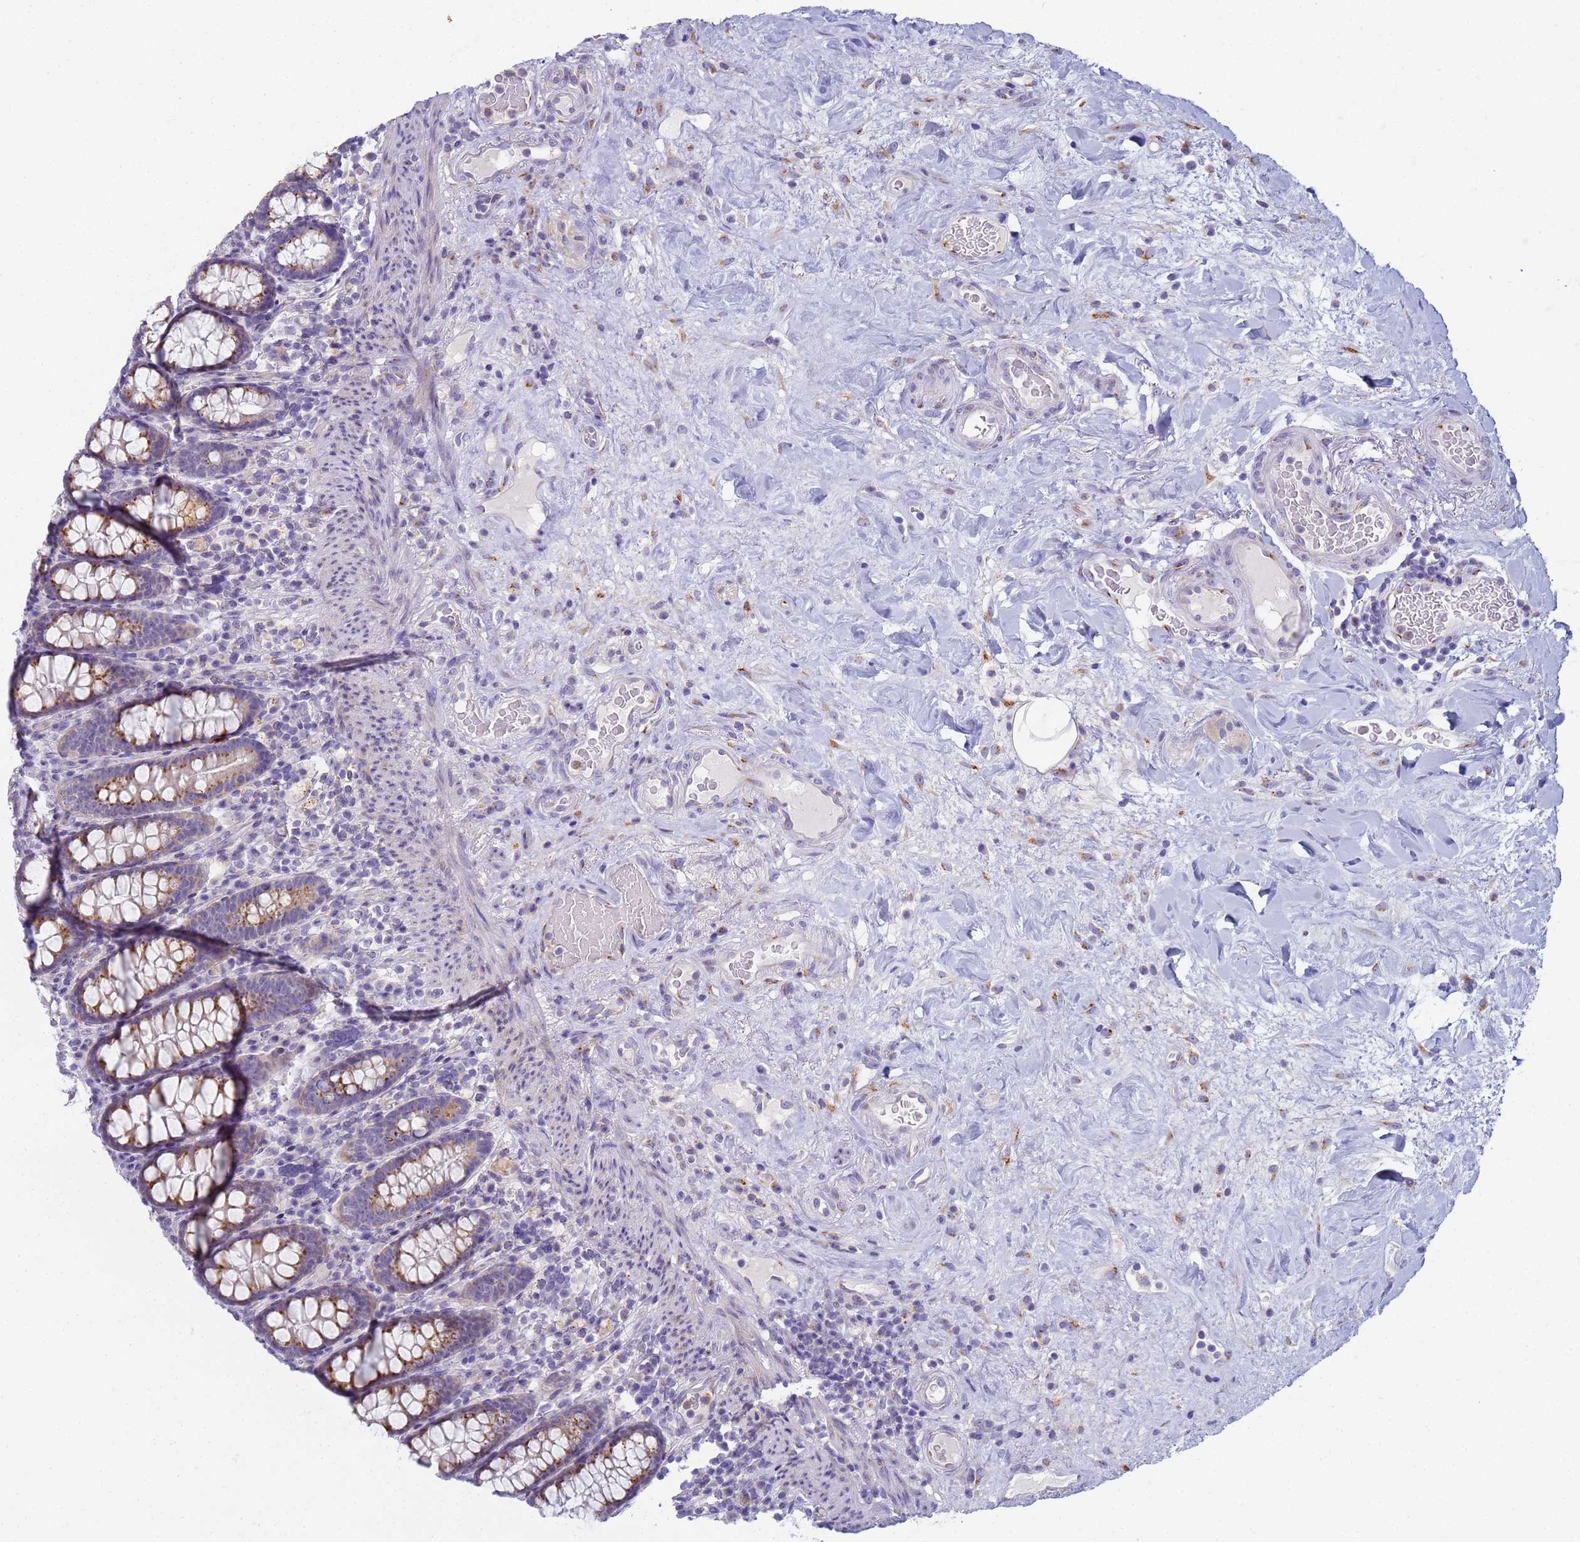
{"staining": {"intensity": "negative", "quantity": "none", "location": "none"}, "tissue": "colon", "cell_type": "Endothelial cells", "image_type": "normal", "snomed": [{"axis": "morphology", "description": "Normal tissue, NOS"}, {"axis": "topography", "description": "Colon"}], "caption": "Immunohistochemistry of unremarkable colon reveals no positivity in endothelial cells. Brightfield microscopy of immunohistochemistry stained with DAB (brown) and hematoxylin (blue), captured at high magnification.", "gene": "CR1", "patient": {"sex": "female", "age": 79}}